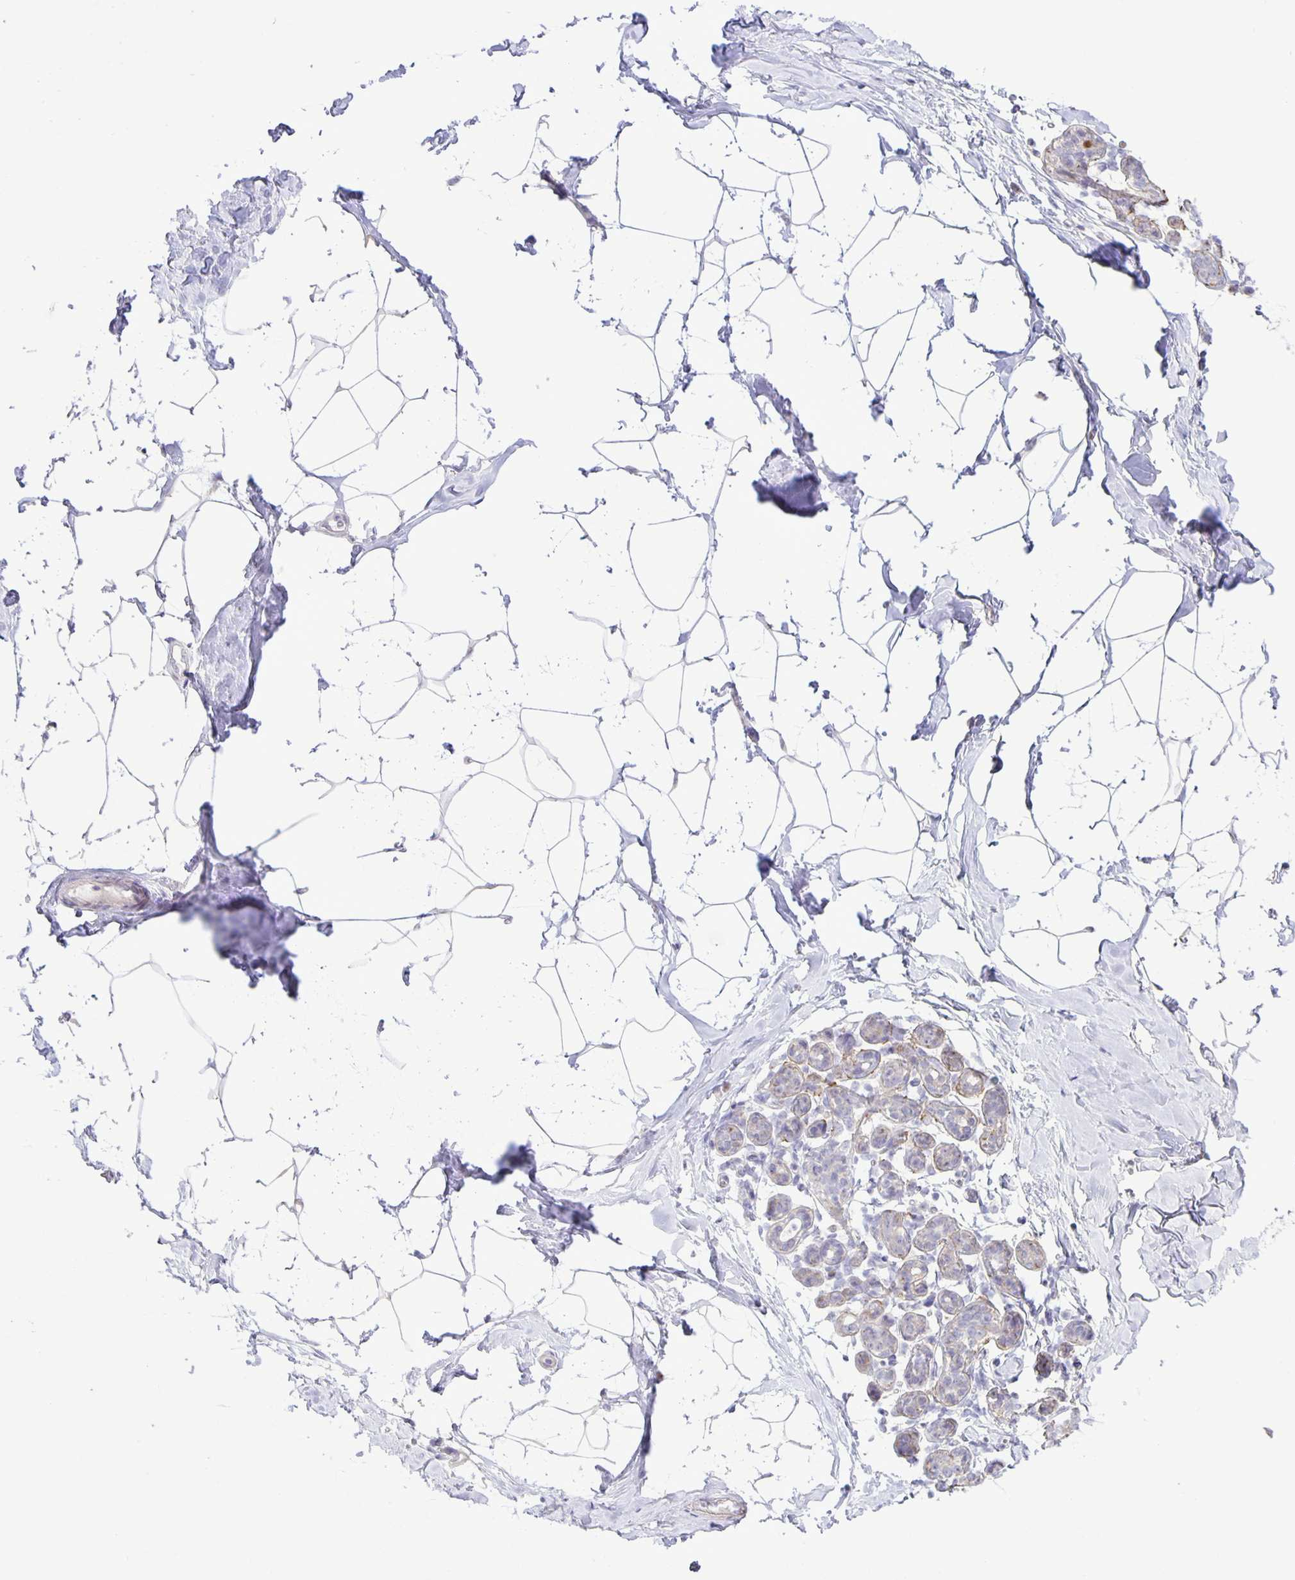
{"staining": {"intensity": "negative", "quantity": "none", "location": "none"}, "tissue": "breast", "cell_type": "Adipocytes", "image_type": "normal", "snomed": [{"axis": "morphology", "description": "Normal tissue, NOS"}, {"axis": "topography", "description": "Breast"}], "caption": "DAB (3,3'-diaminobenzidine) immunohistochemical staining of benign human breast reveals no significant staining in adipocytes.", "gene": "ADCK1", "patient": {"sex": "female", "age": 32}}